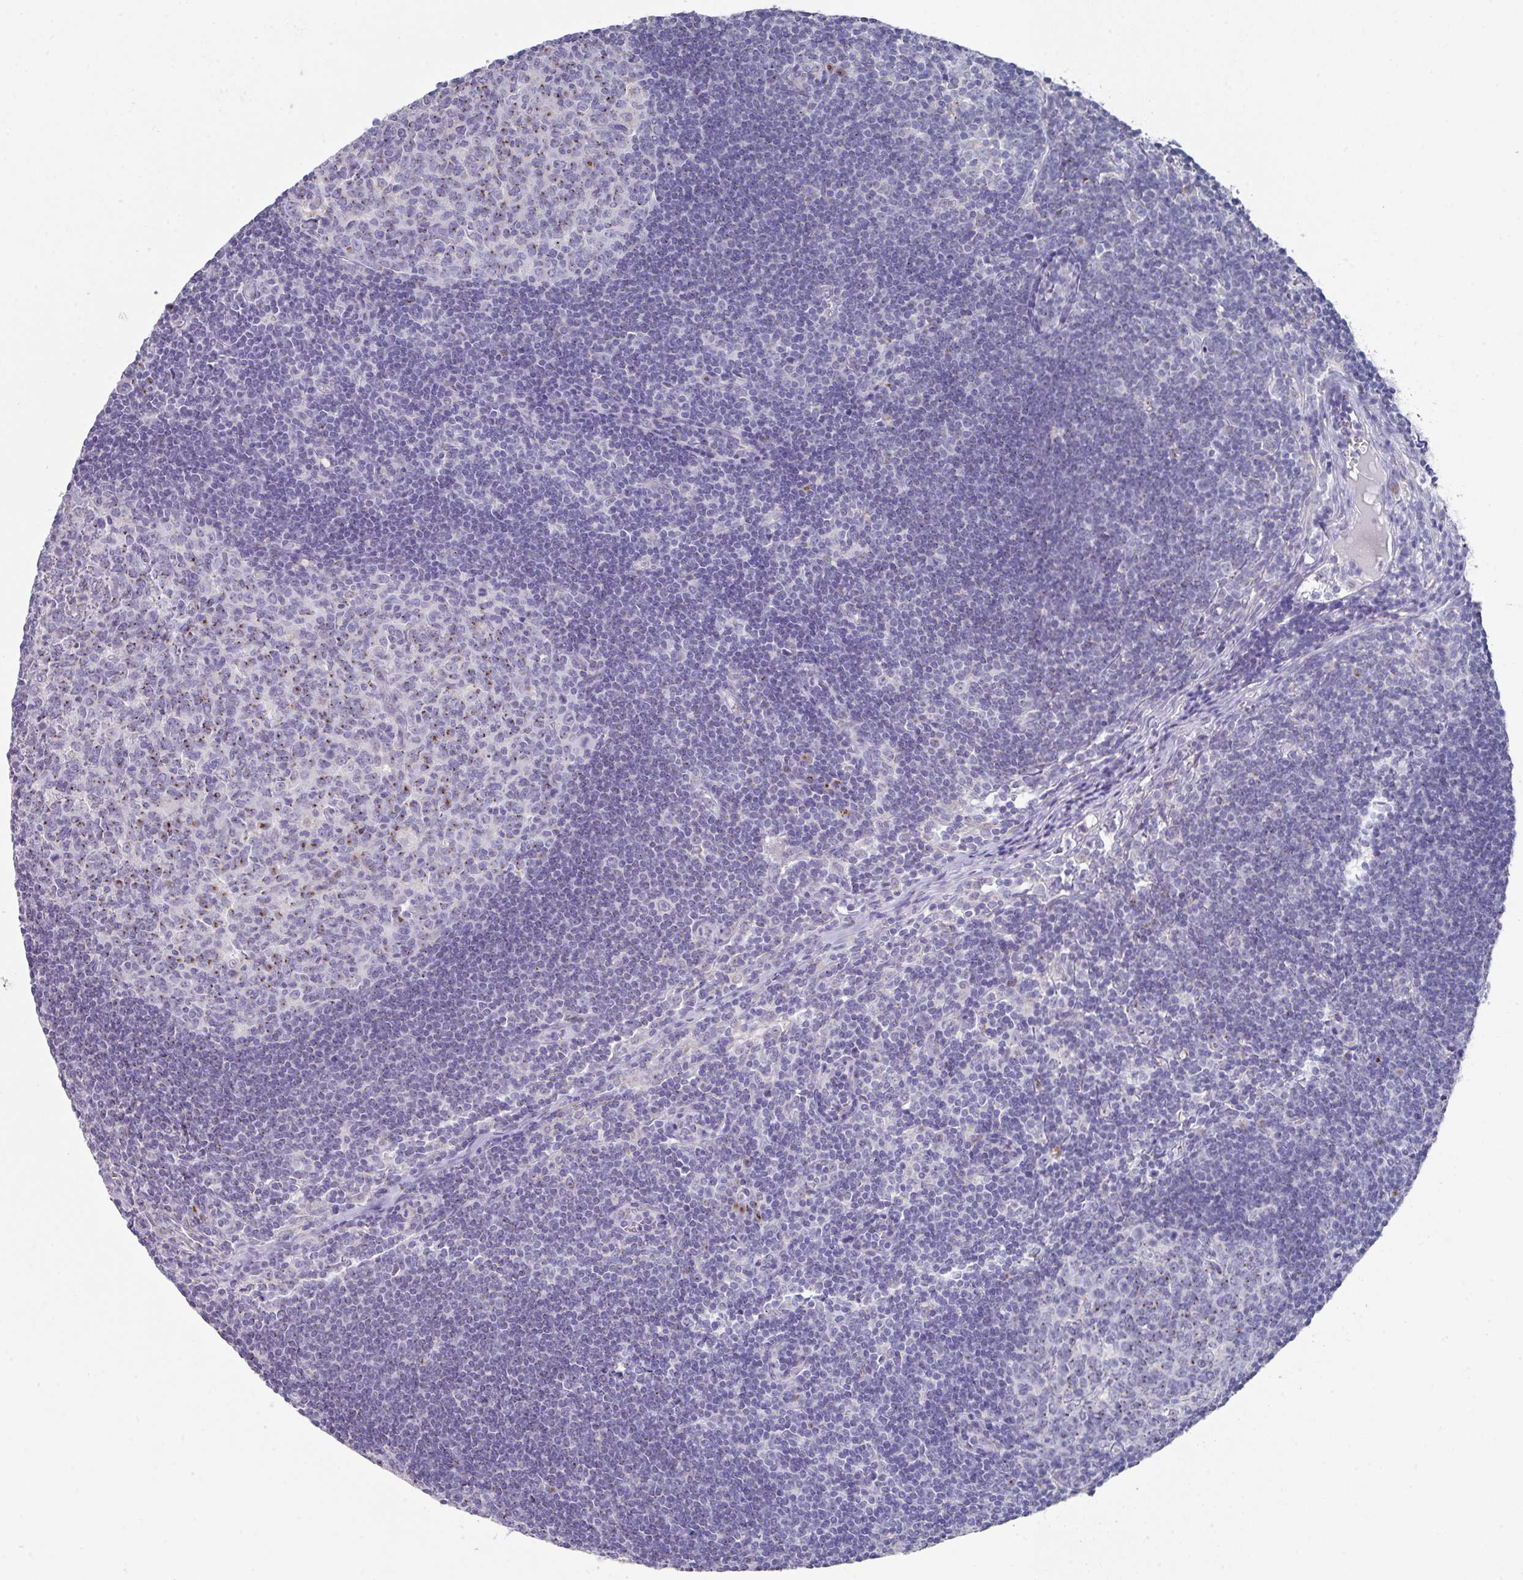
{"staining": {"intensity": "moderate", "quantity": "<25%", "location": "cytoplasmic/membranous"}, "tissue": "lymph node", "cell_type": "Germinal center cells", "image_type": "normal", "snomed": [{"axis": "morphology", "description": "Normal tissue, NOS"}, {"axis": "topography", "description": "Lymph node"}], "caption": "This photomicrograph exhibits benign lymph node stained with IHC to label a protein in brown. The cytoplasmic/membranous of germinal center cells show moderate positivity for the protein. Nuclei are counter-stained blue.", "gene": "VKORC1L1", "patient": {"sex": "female", "age": 29}}